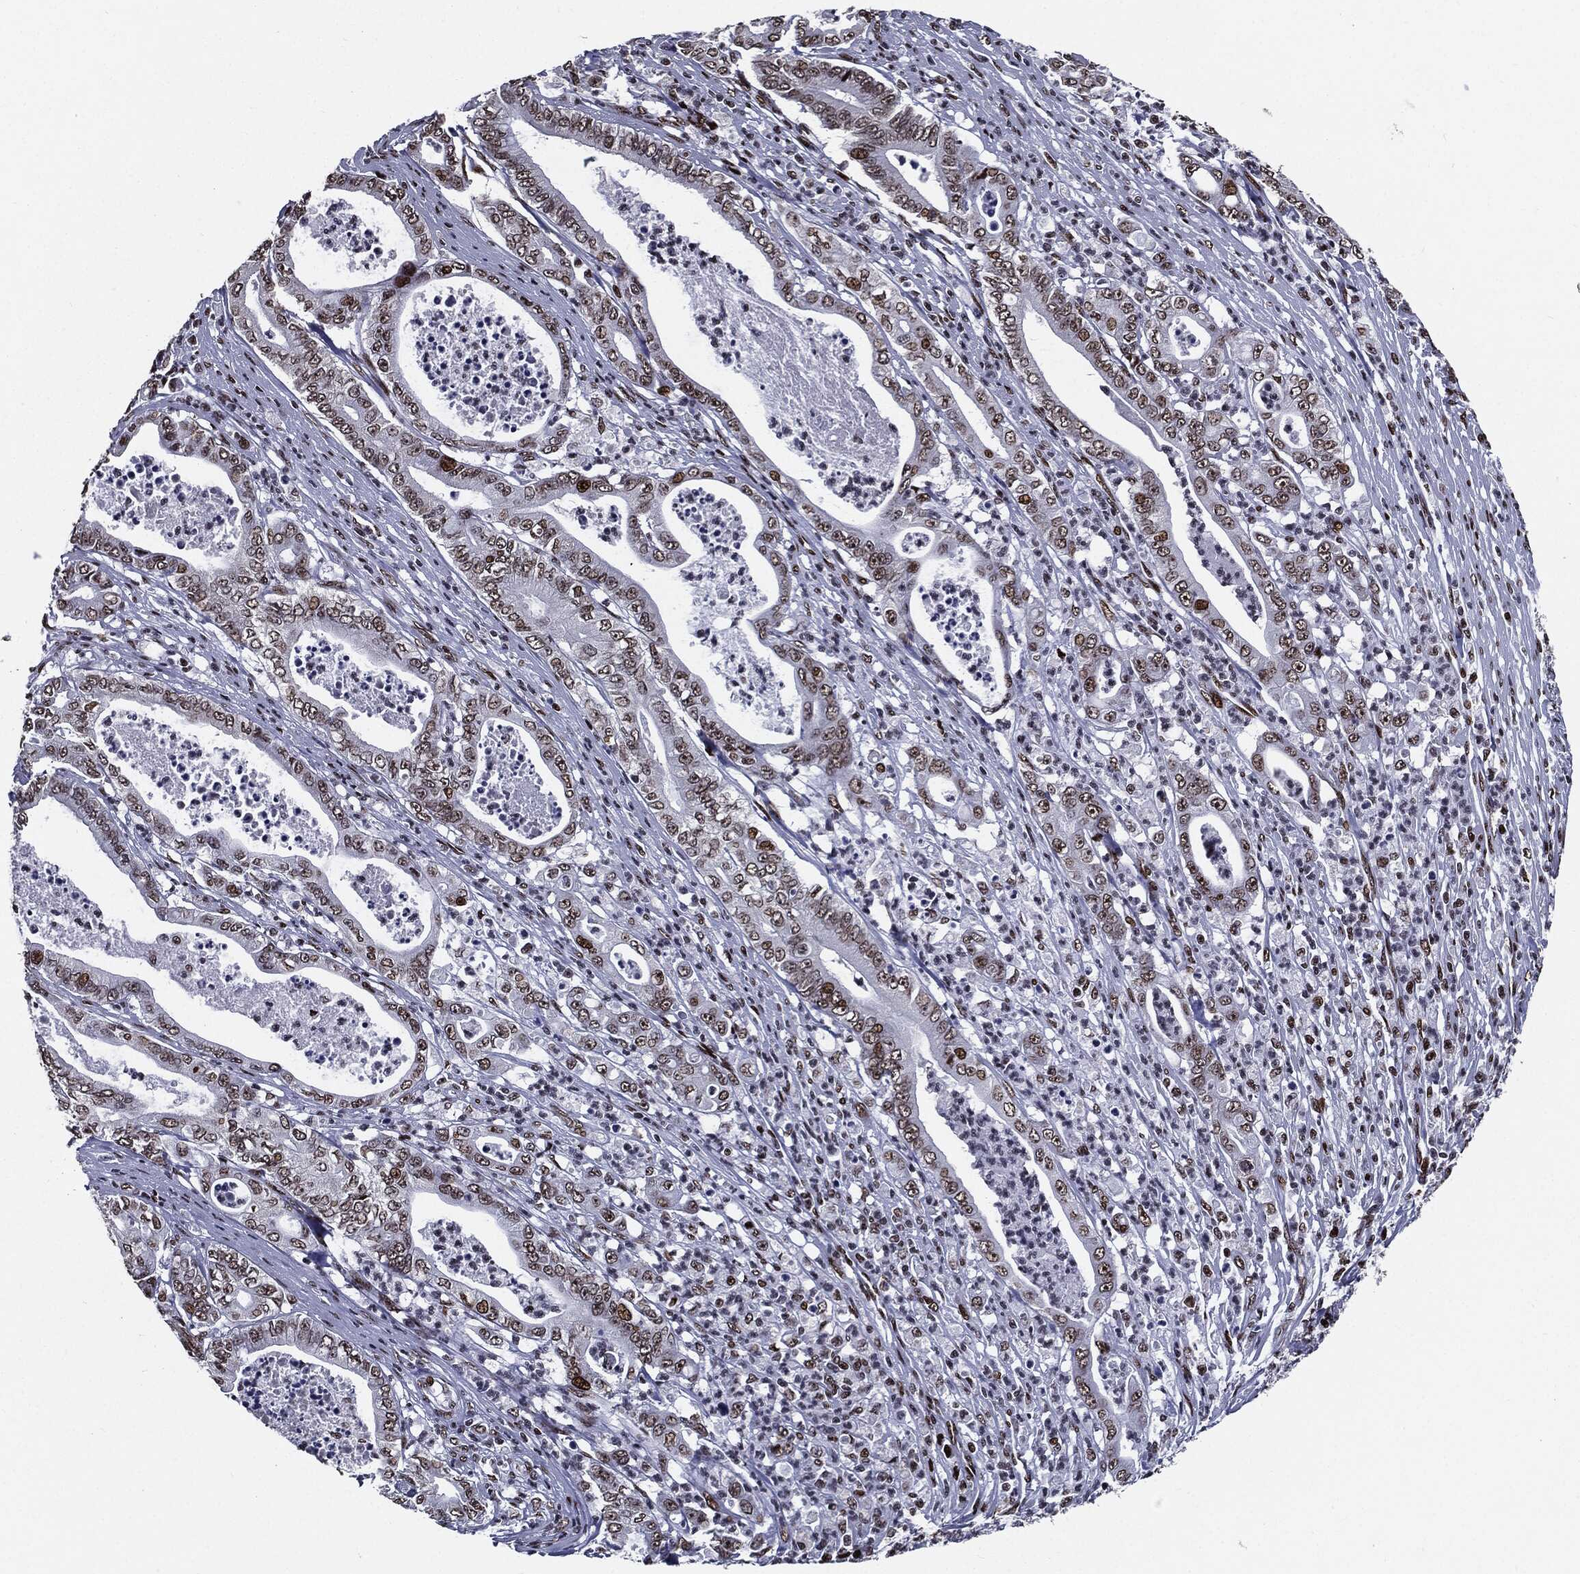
{"staining": {"intensity": "moderate", "quantity": ">75%", "location": "nuclear"}, "tissue": "pancreatic cancer", "cell_type": "Tumor cells", "image_type": "cancer", "snomed": [{"axis": "morphology", "description": "Adenocarcinoma, NOS"}, {"axis": "topography", "description": "Pancreas"}], "caption": "Protein expression analysis of human pancreatic cancer reveals moderate nuclear positivity in about >75% of tumor cells. The protein is shown in brown color, while the nuclei are stained blue.", "gene": "ZFP91", "patient": {"sex": "male", "age": 71}}